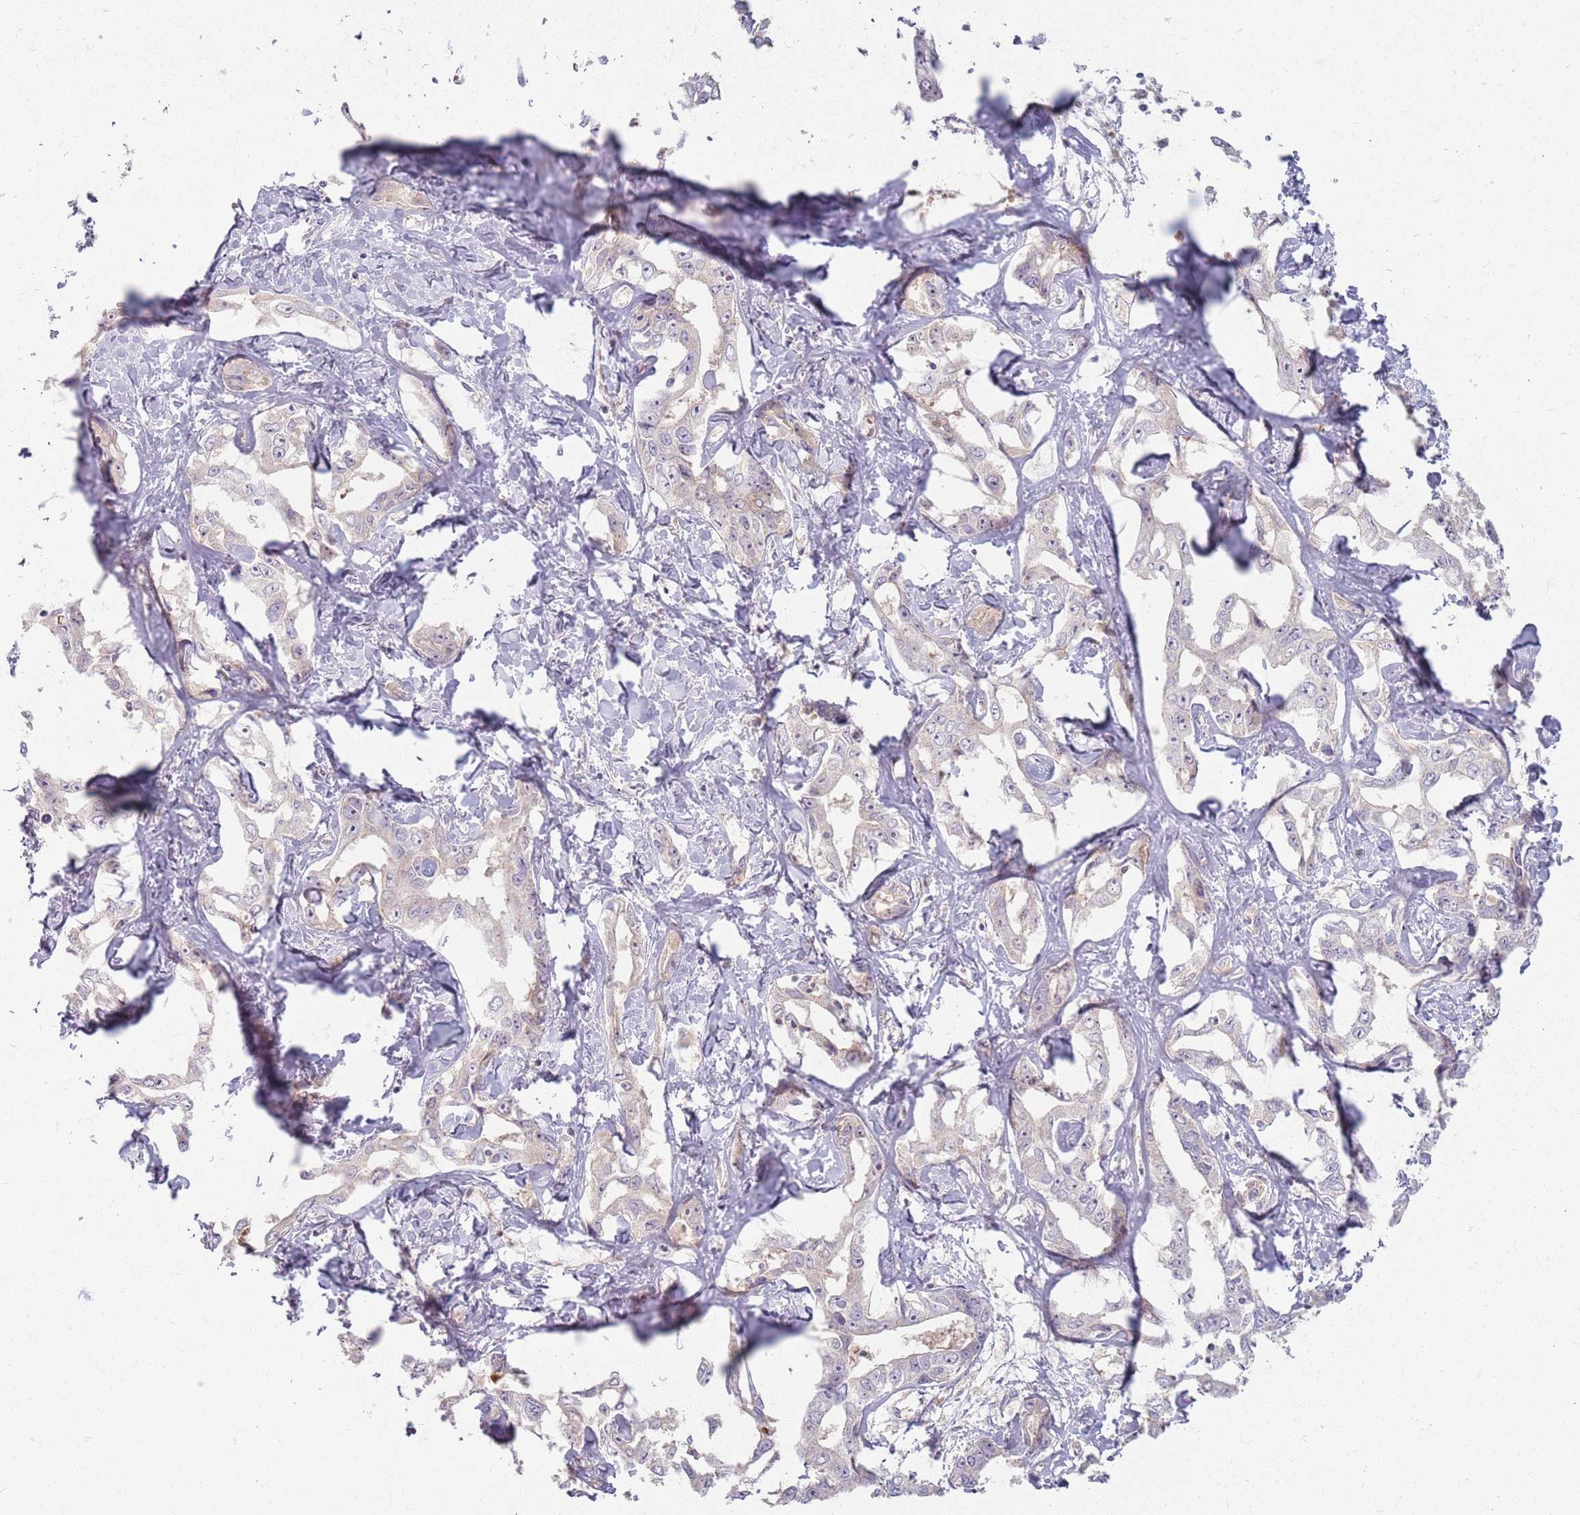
{"staining": {"intensity": "weak", "quantity": "<25%", "location": "cytoplasmic/membranous"}, "tissue": "liver cancer", "cell_type": "Tumor cells", "image_type": "cancer", "snomed": [{"axis": "morphology", "description": "Cholangiocarcinoma"}, {"axis": "topography", "description": "Liver"}], "caption": "Liver cholangiocarcinoma was stained to show a protein in brown. There is no significant positivity in tumor cells.", "gene": "ZDHHC2", "patient": {"sex": "male", "age": 59}}